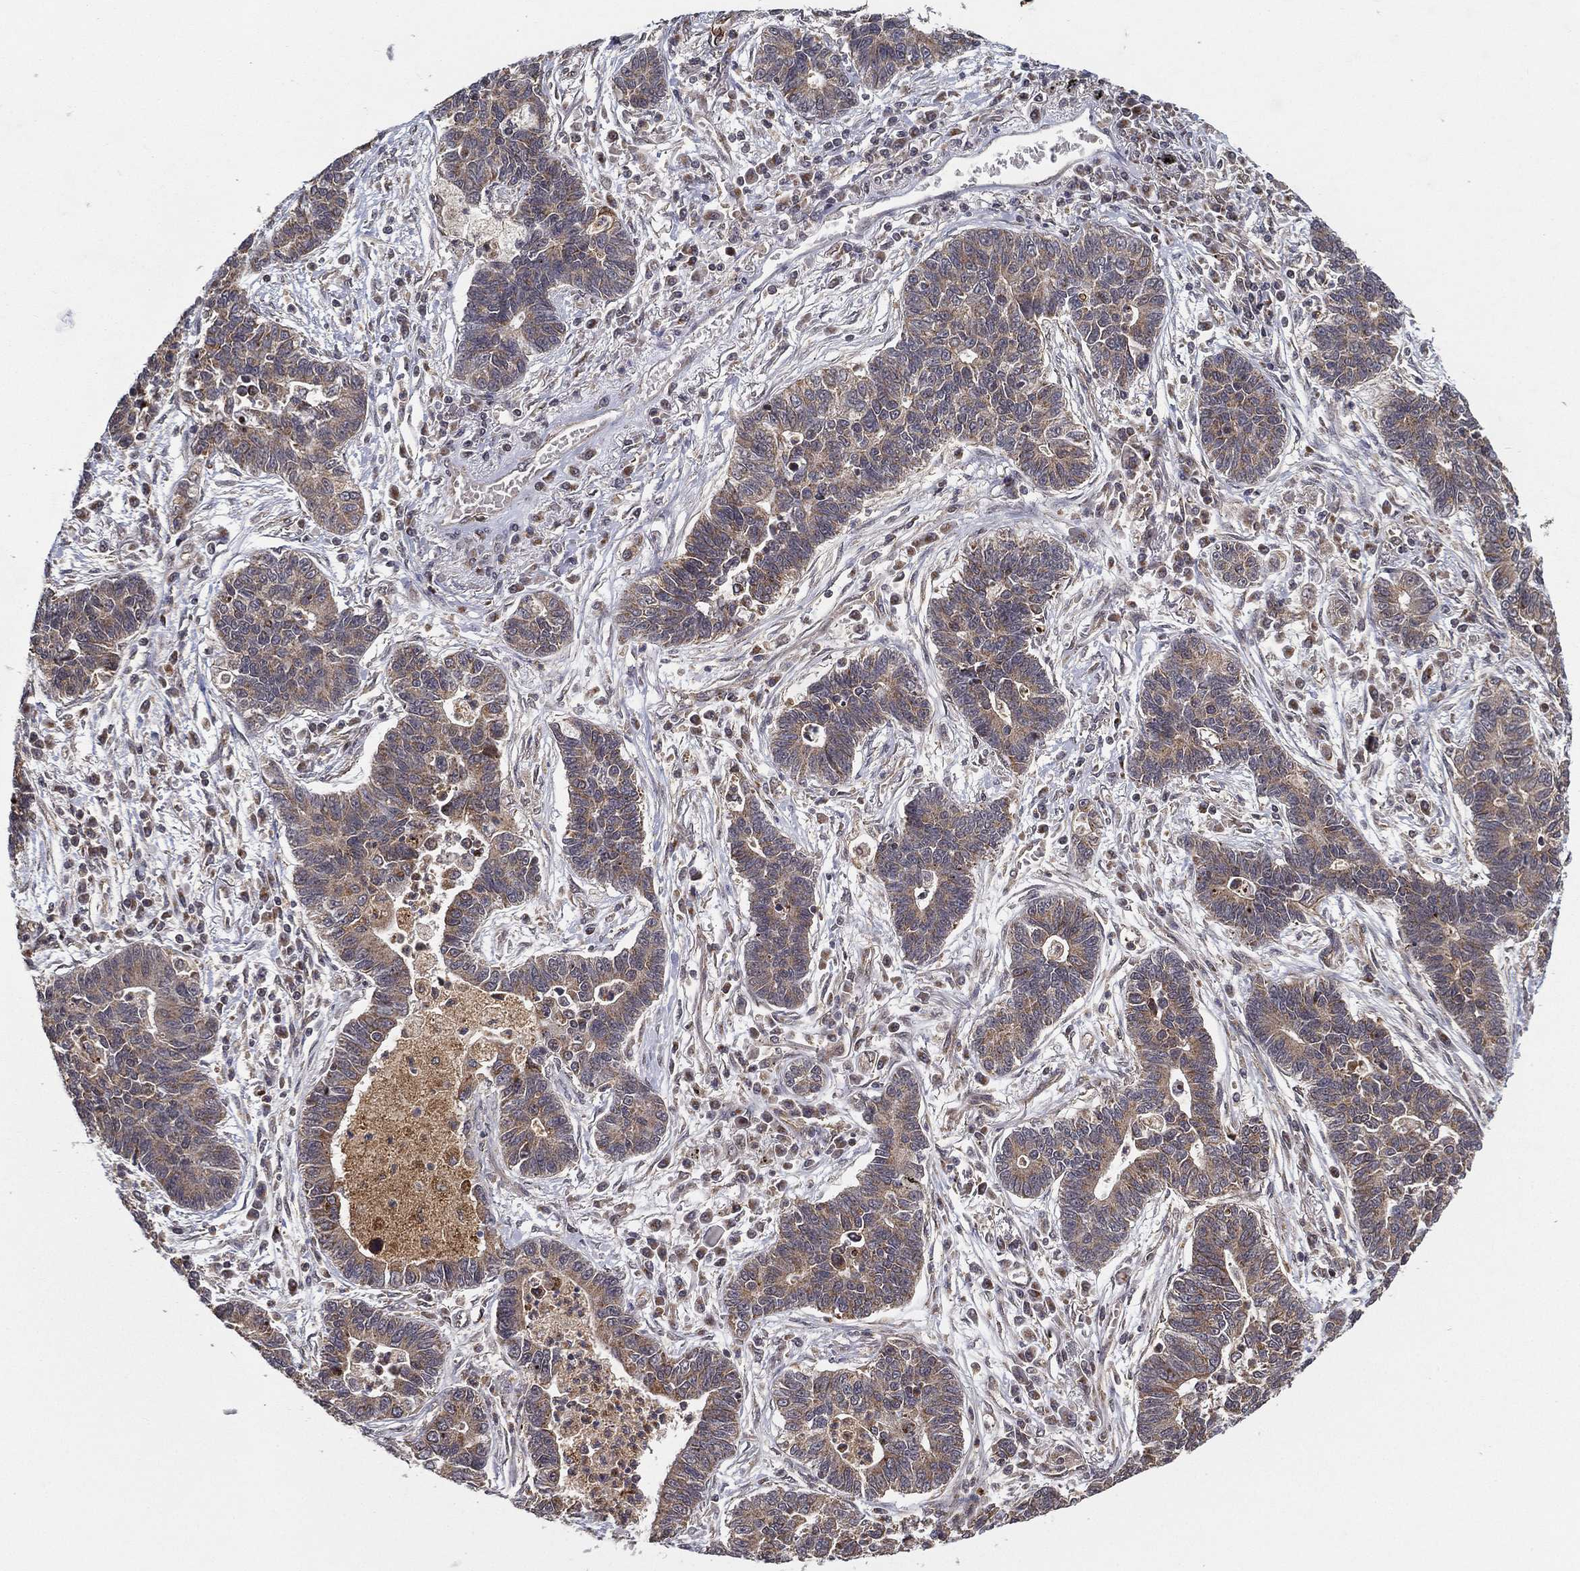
{"staining": {"intensity": "weak", "quantity": "<25%", "location": "cytoplasmic/membranous"}, "tissue": "lung cancer", "cell_type": "Tumor cells", "image_type": "cancer", "snomed": [{"axis": "morphology", "description": "Adenocarcinoma, NOS"}, {"axis": "topography", "description": "Lung"}], "caption": "The IHC micrograph has no significant positivity in tumor cells of lung cancer tissue.", "gene": "UACA", "patient": {"sex": "female", "age": 57}}